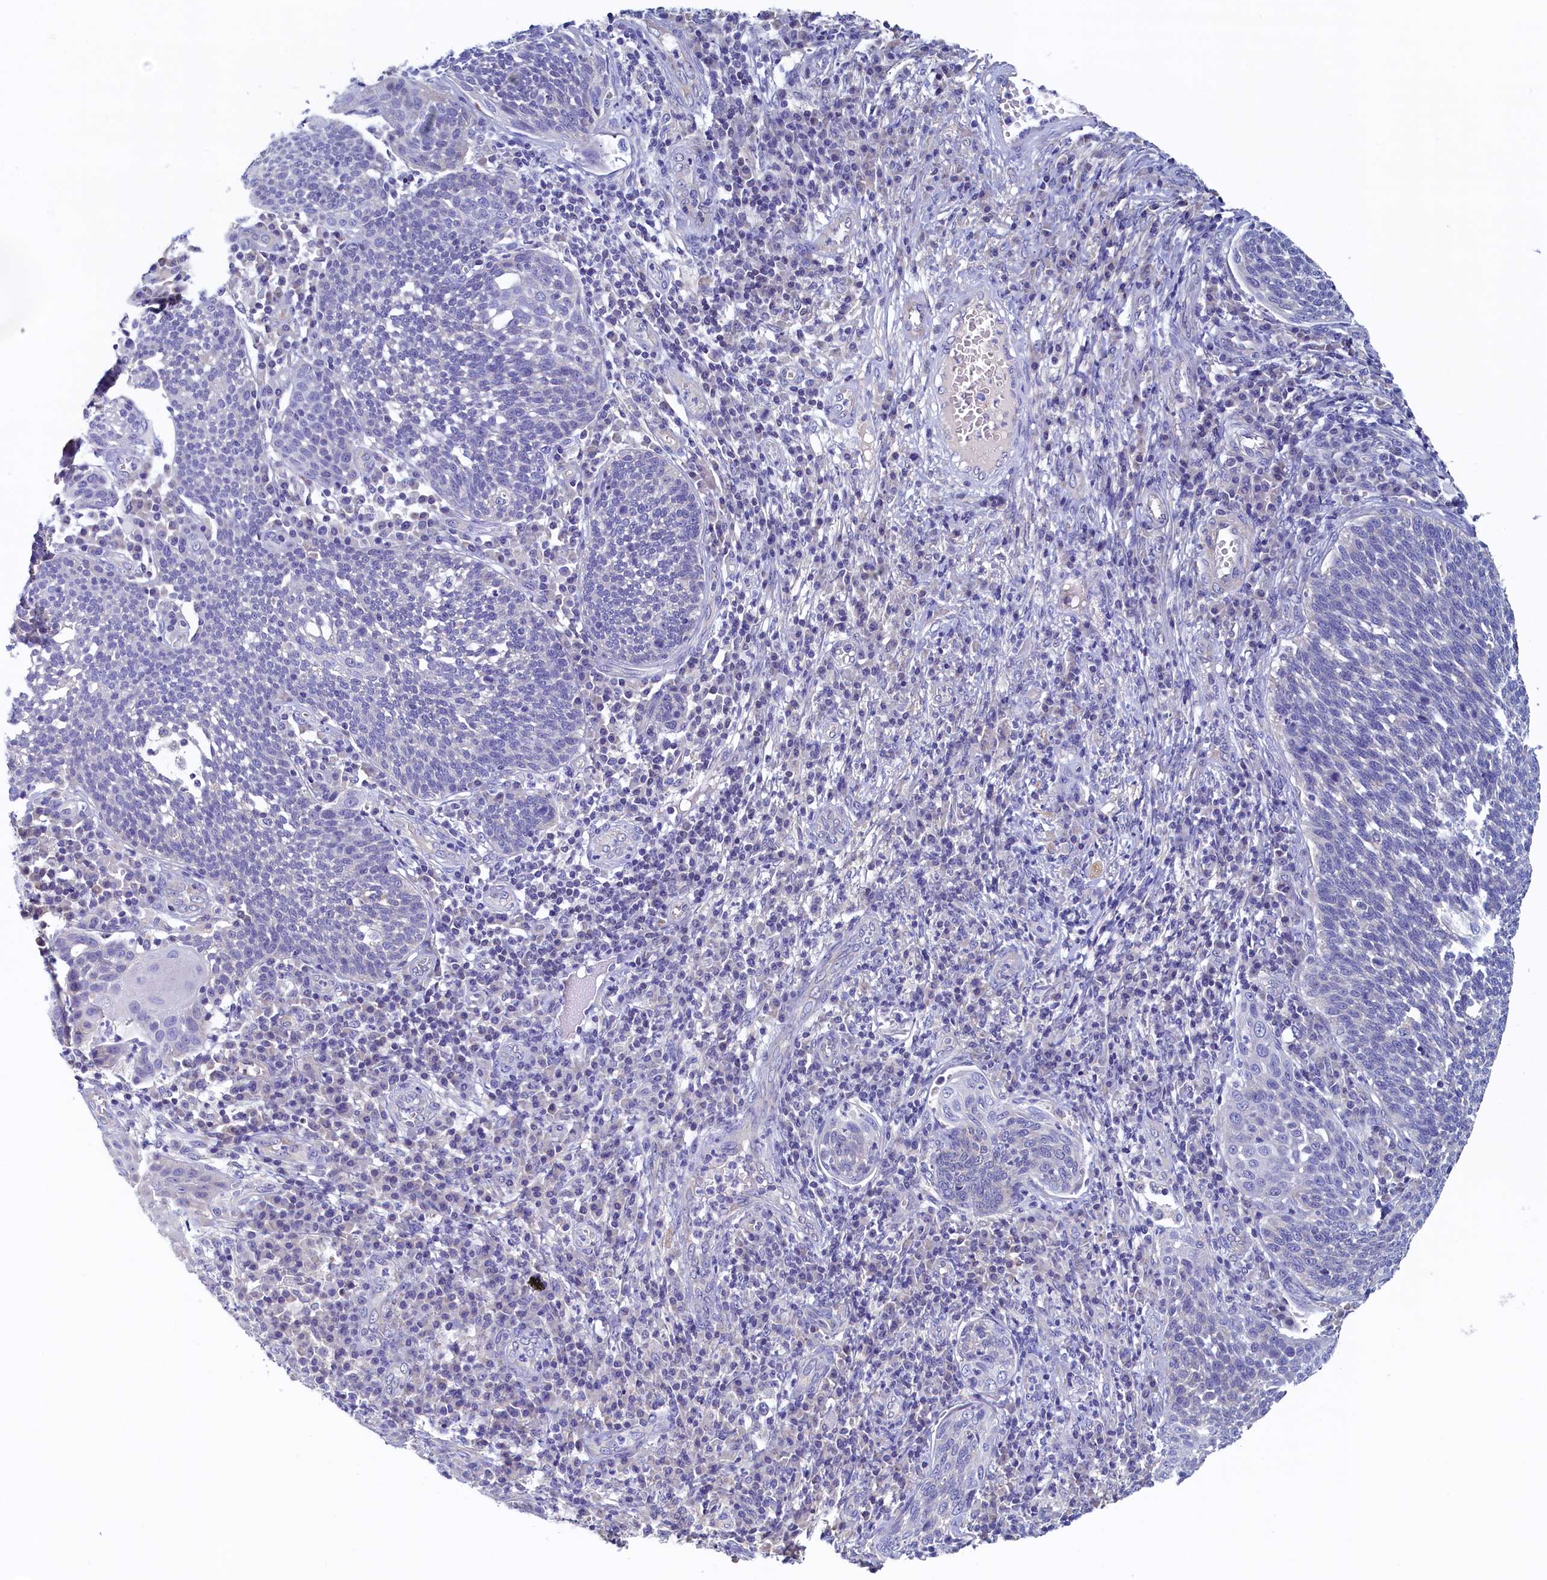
{"staining": {"intensity": "negative", "quantity": "none", "location": "none"}, "tissue": "cervical cancer", "cell_type": "Tumor cells", "image_type": "cancer", "snomed": [{"axis": "morphology", "description": "Squamous cell carcinoma, NOS"}, {"axis": "topography", "description": "Cervix"}], "caption": "Immunohistochemical staining of human squamous cell carcinoma (cervical) reveals no significant staining in tumor cells.", "gene": "DTD1", "patient": {"sex": "female", "age": 34}}